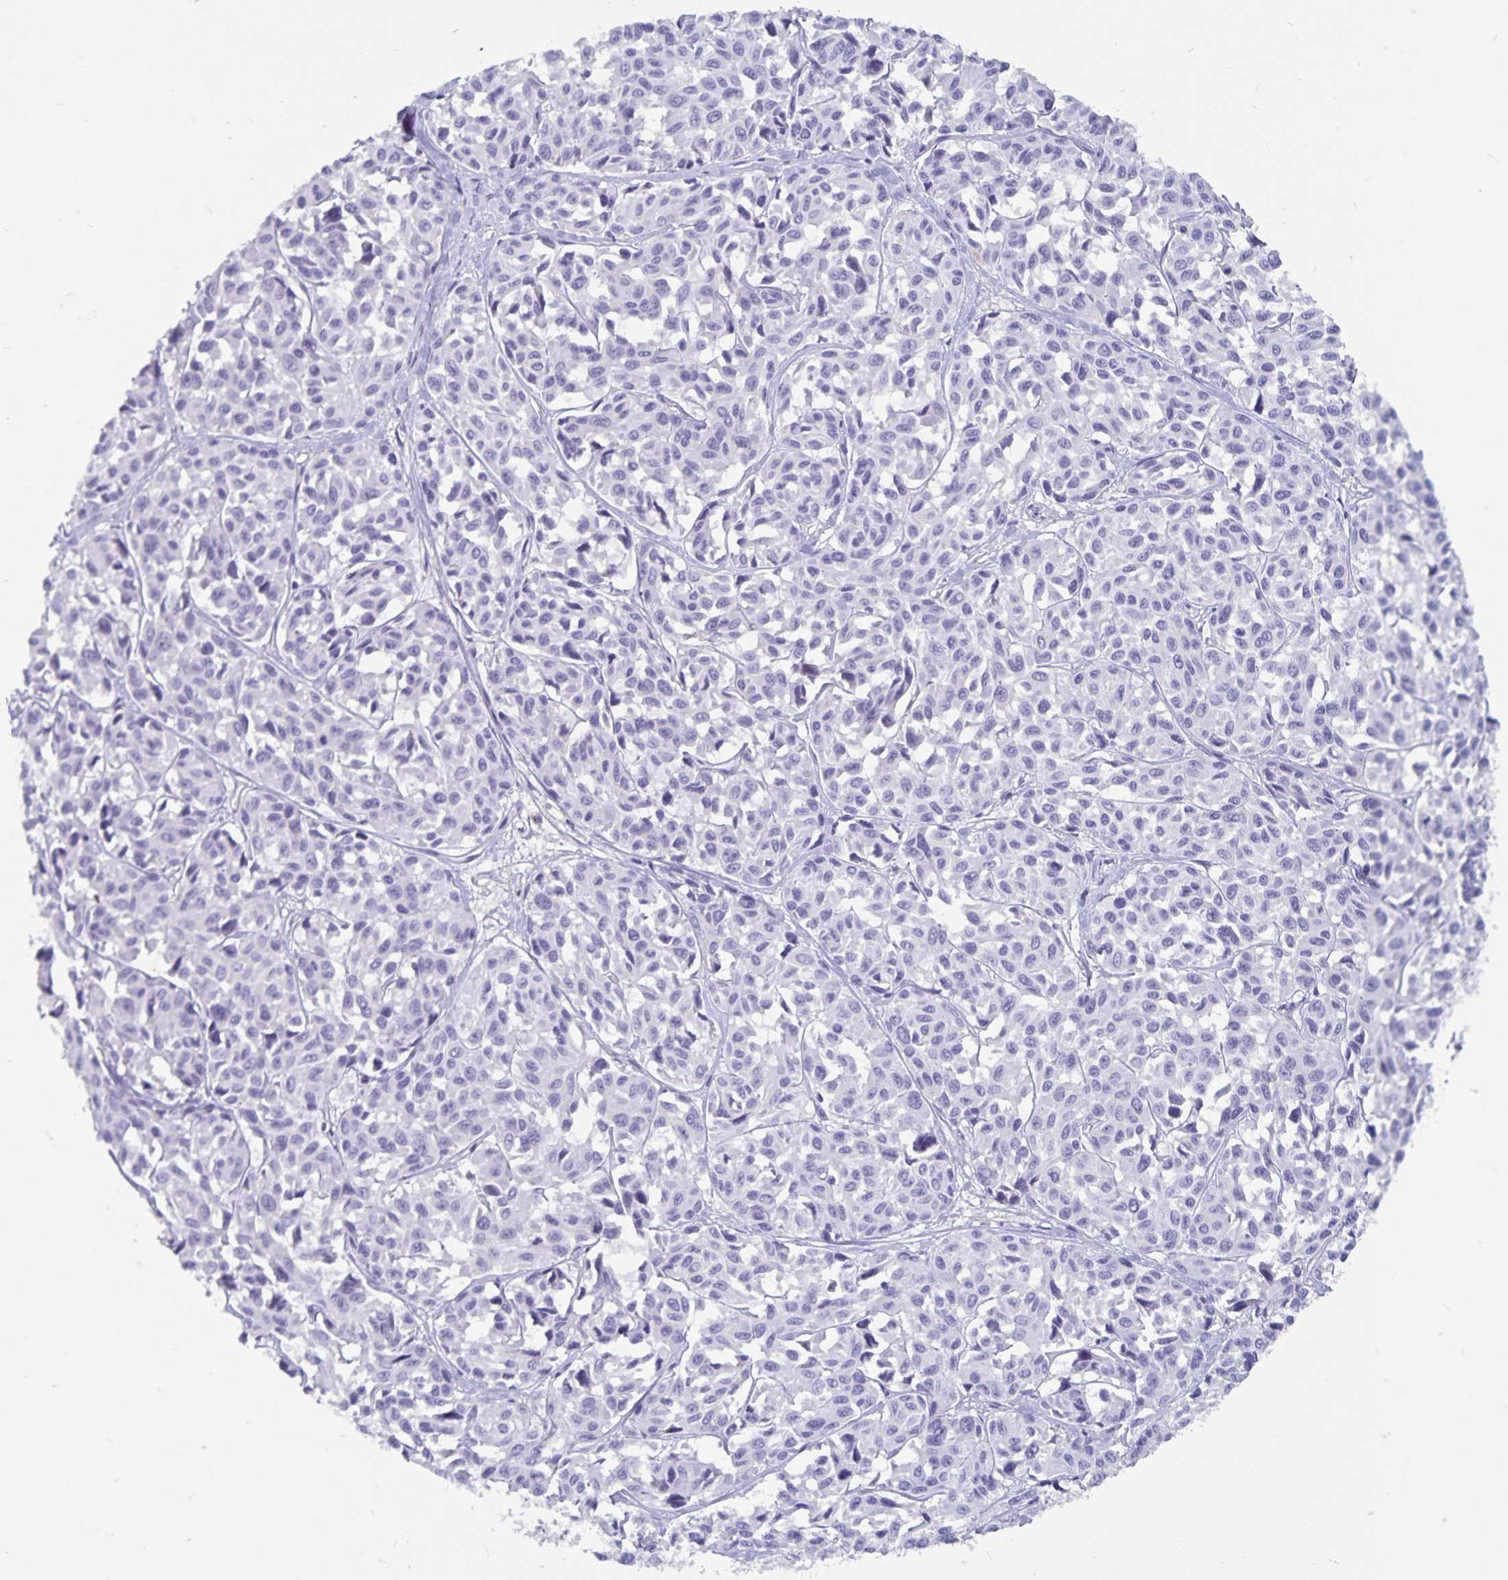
{"staining": {"intensity": "negative", "quantity": "none", "location": "none"}, "tissue": "melanoma", "cell_type": "Tumor cells", "image_type": "cancer", "snomed": [{"axis": "morphology", "description": "Malignant melanoma, NOS"}, {"axis": "topography", "description": "Skin"}], "caption": "Immunohistochemistry (IHC) of malignant melanoma reveals no positivity in tumor cells.", "gene": "PLAC1", "patient": {"sex": "female", "age": 66}}